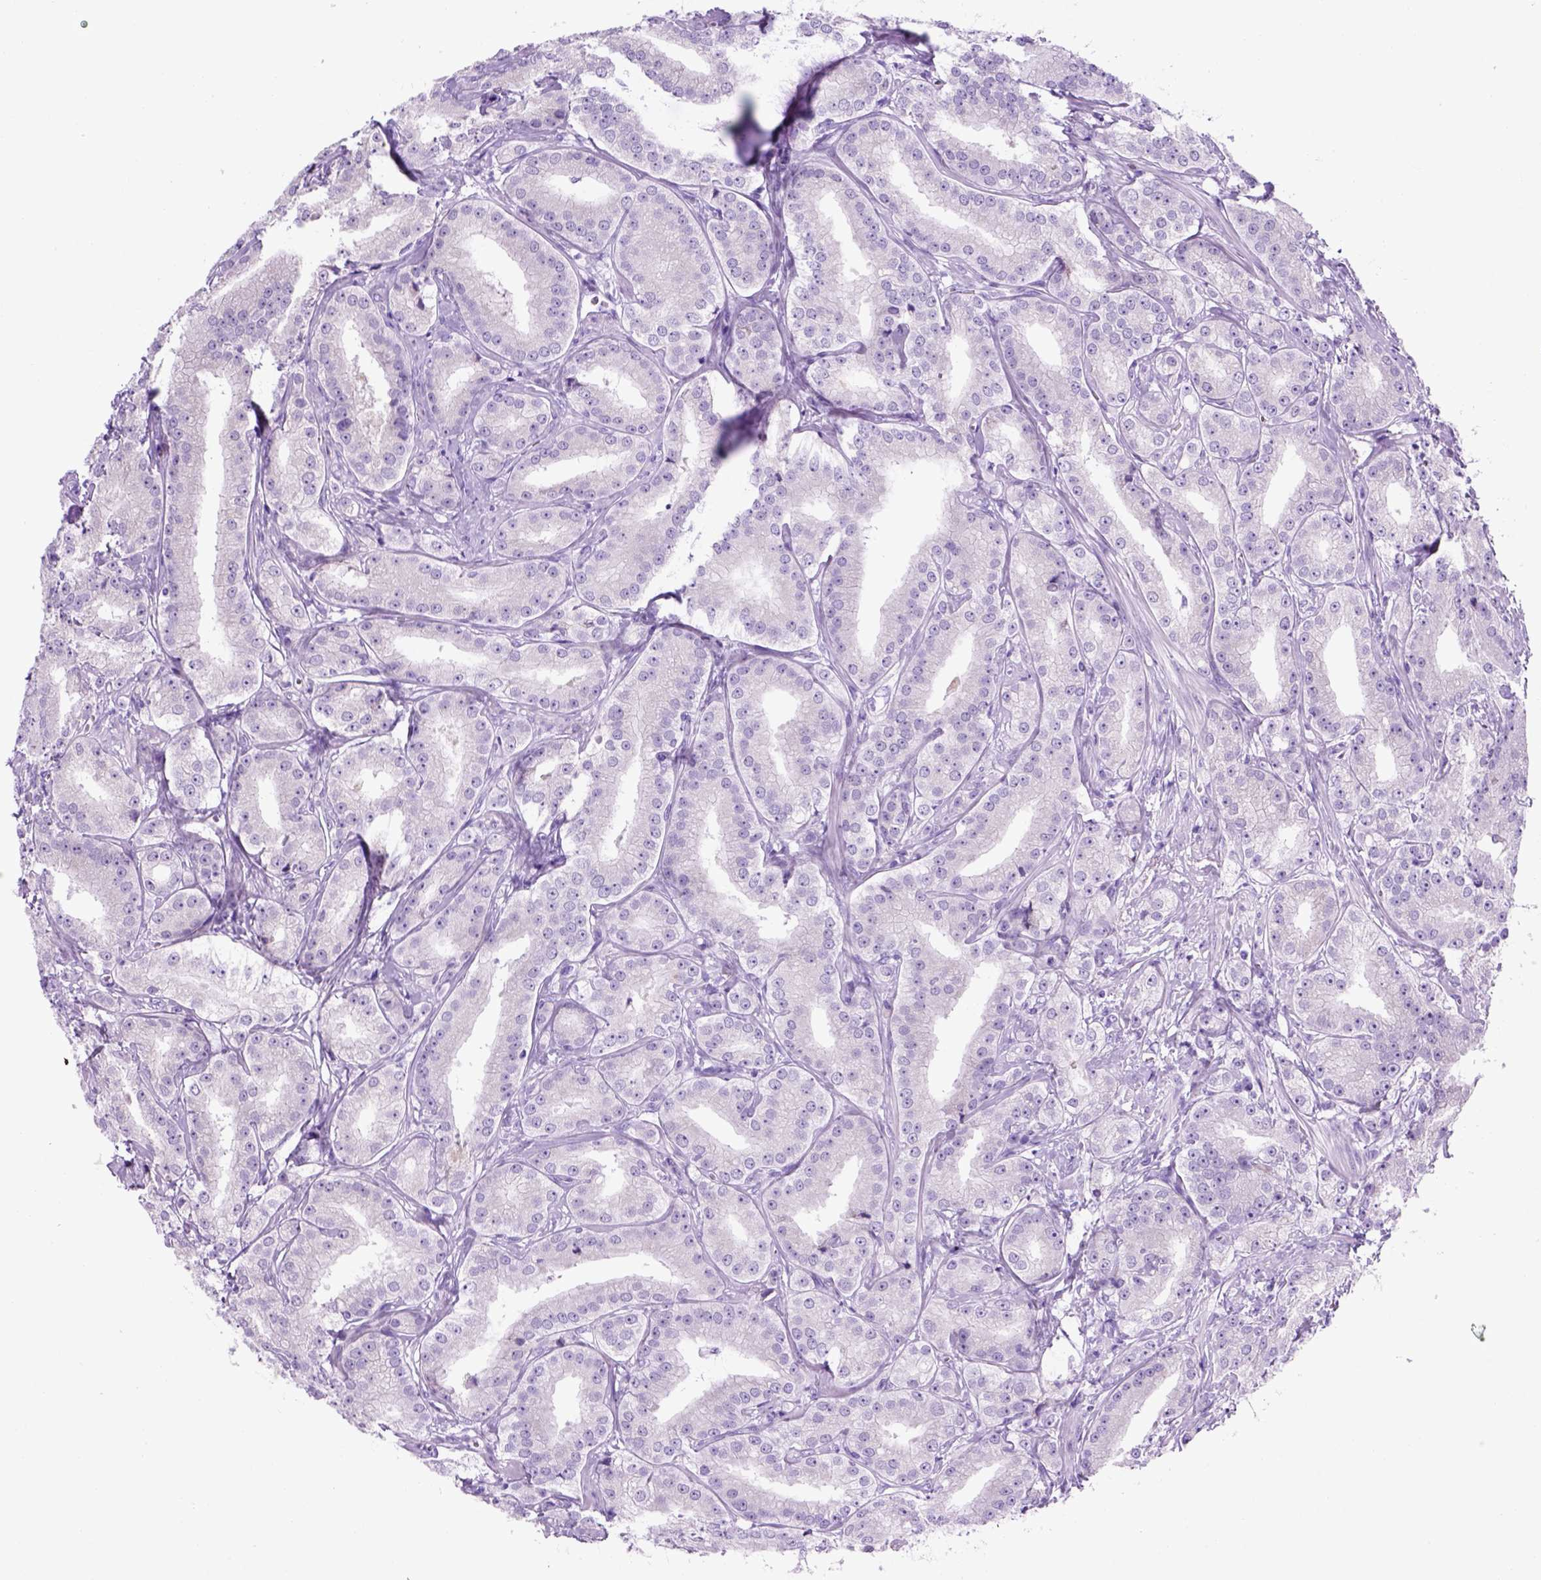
{"staining": {"intensity": "negative", "quantity": "none", "location": "none"}, "tissue": "prostate cancer", "cell_type": "Tumor cells", "image_type": "cancer", "snomed": [{"axis": "morphology", "description": "Adenocarcinoma, High grade"}, {"axis": "topography", "description": "Prostate"}], "caption": "Immunohistochemistry of prostate cancer (high-grade adenocarcinoma) exhibits no expression in tumor cells.", "gene": "HHIPL2", "patient": {"sex": "male", "age": 64}}